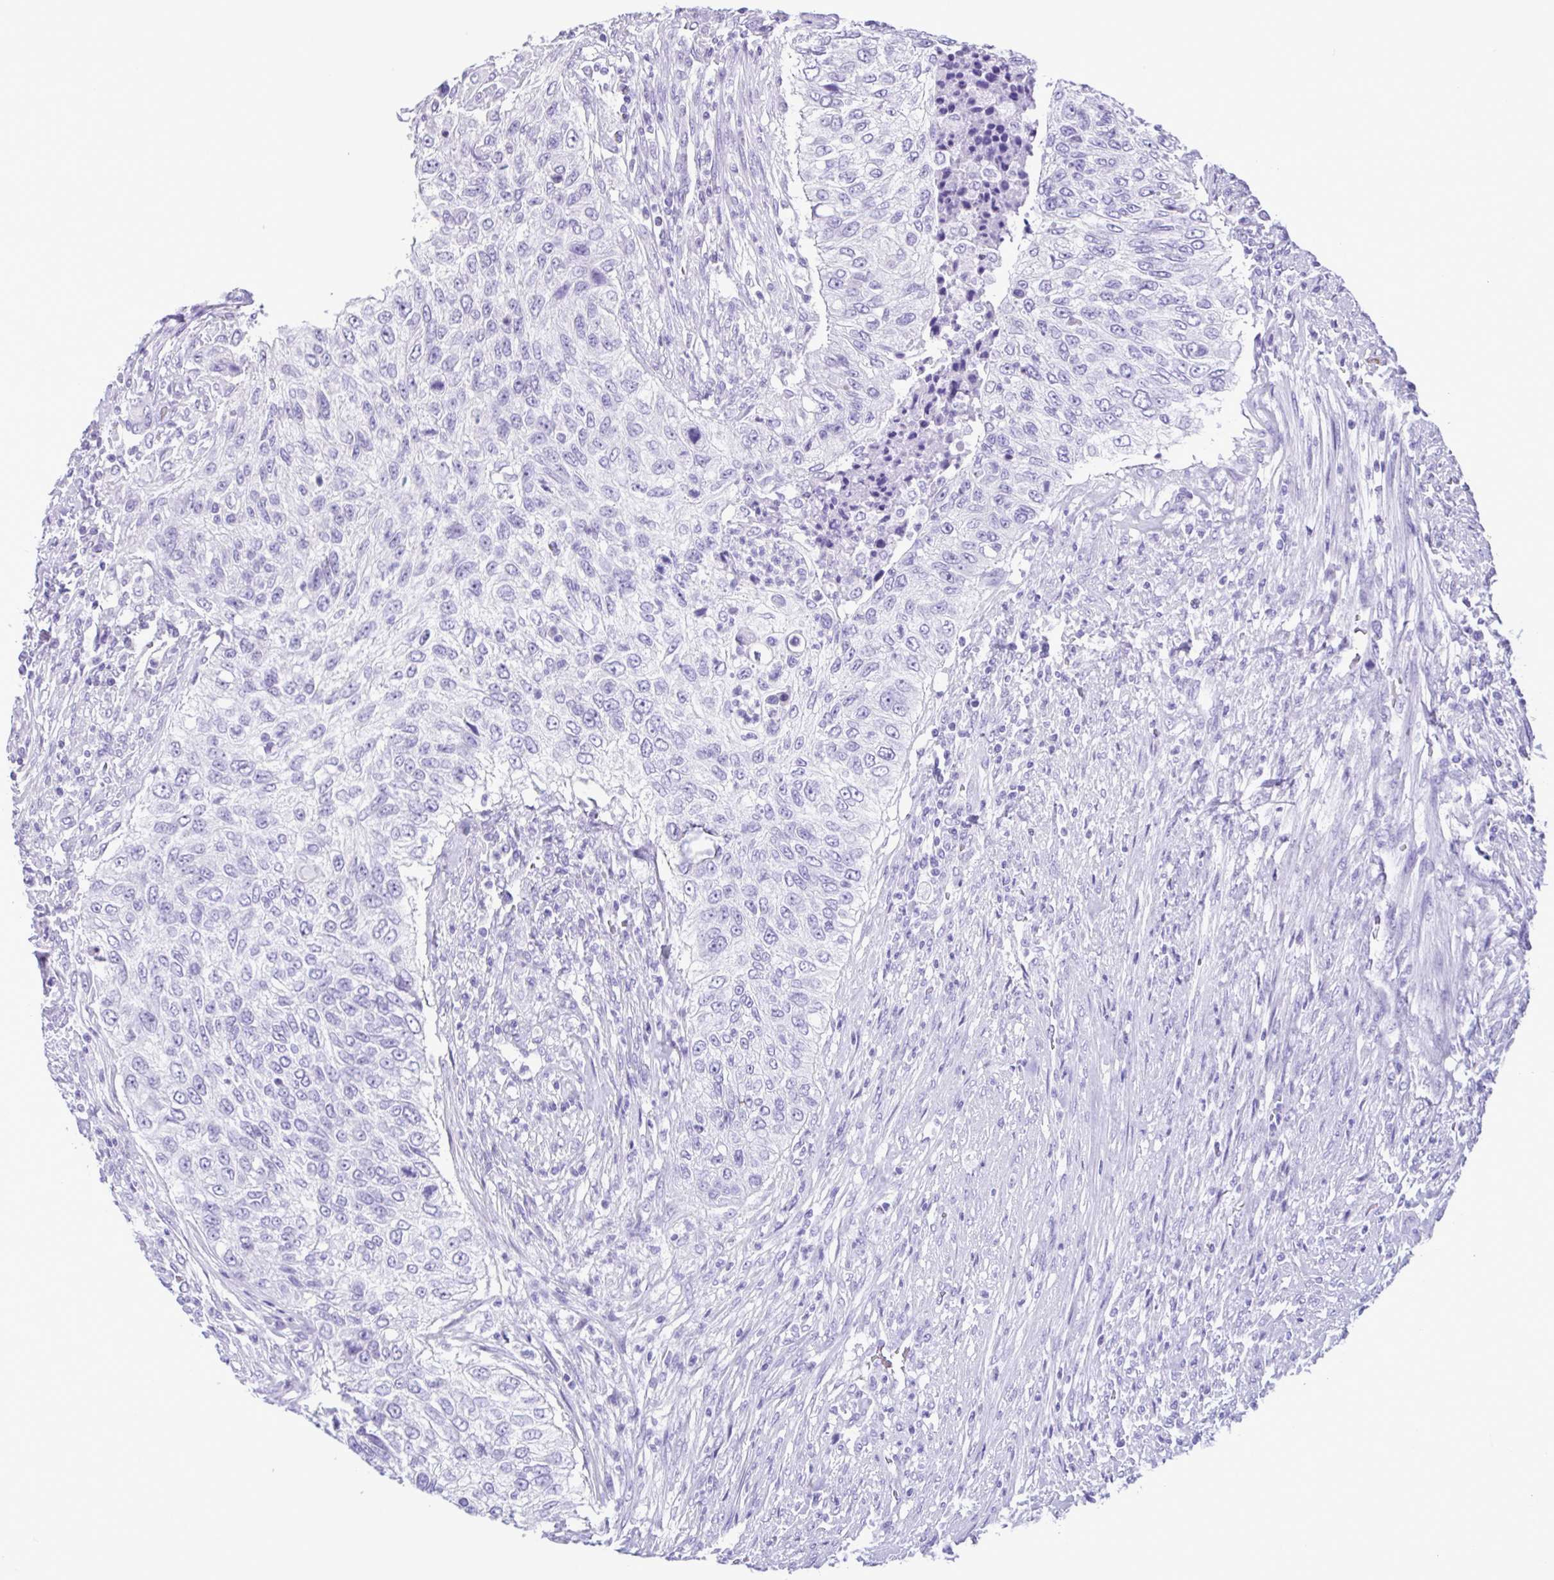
{"staining": {"intensity": "negative", "quantity": "none", "location": "none"}, "tissue": "urothelial cancer", "cell_type": "Tumor cells", "image_type": "cancer", "snomed": [{"axis": "morphology", "description": "Urothelial carcinoma, High grade"}, {"axis": "topography", "description": "Urinary bladder"}], "caption": "DAB (3,3'-diaminobenzidine) immunohistochemical staining of urothelial cancer exhibits no significant positivity in tumor cells.", "gene": "CBY2", "patient": {"sex": "female", "age": 60}}